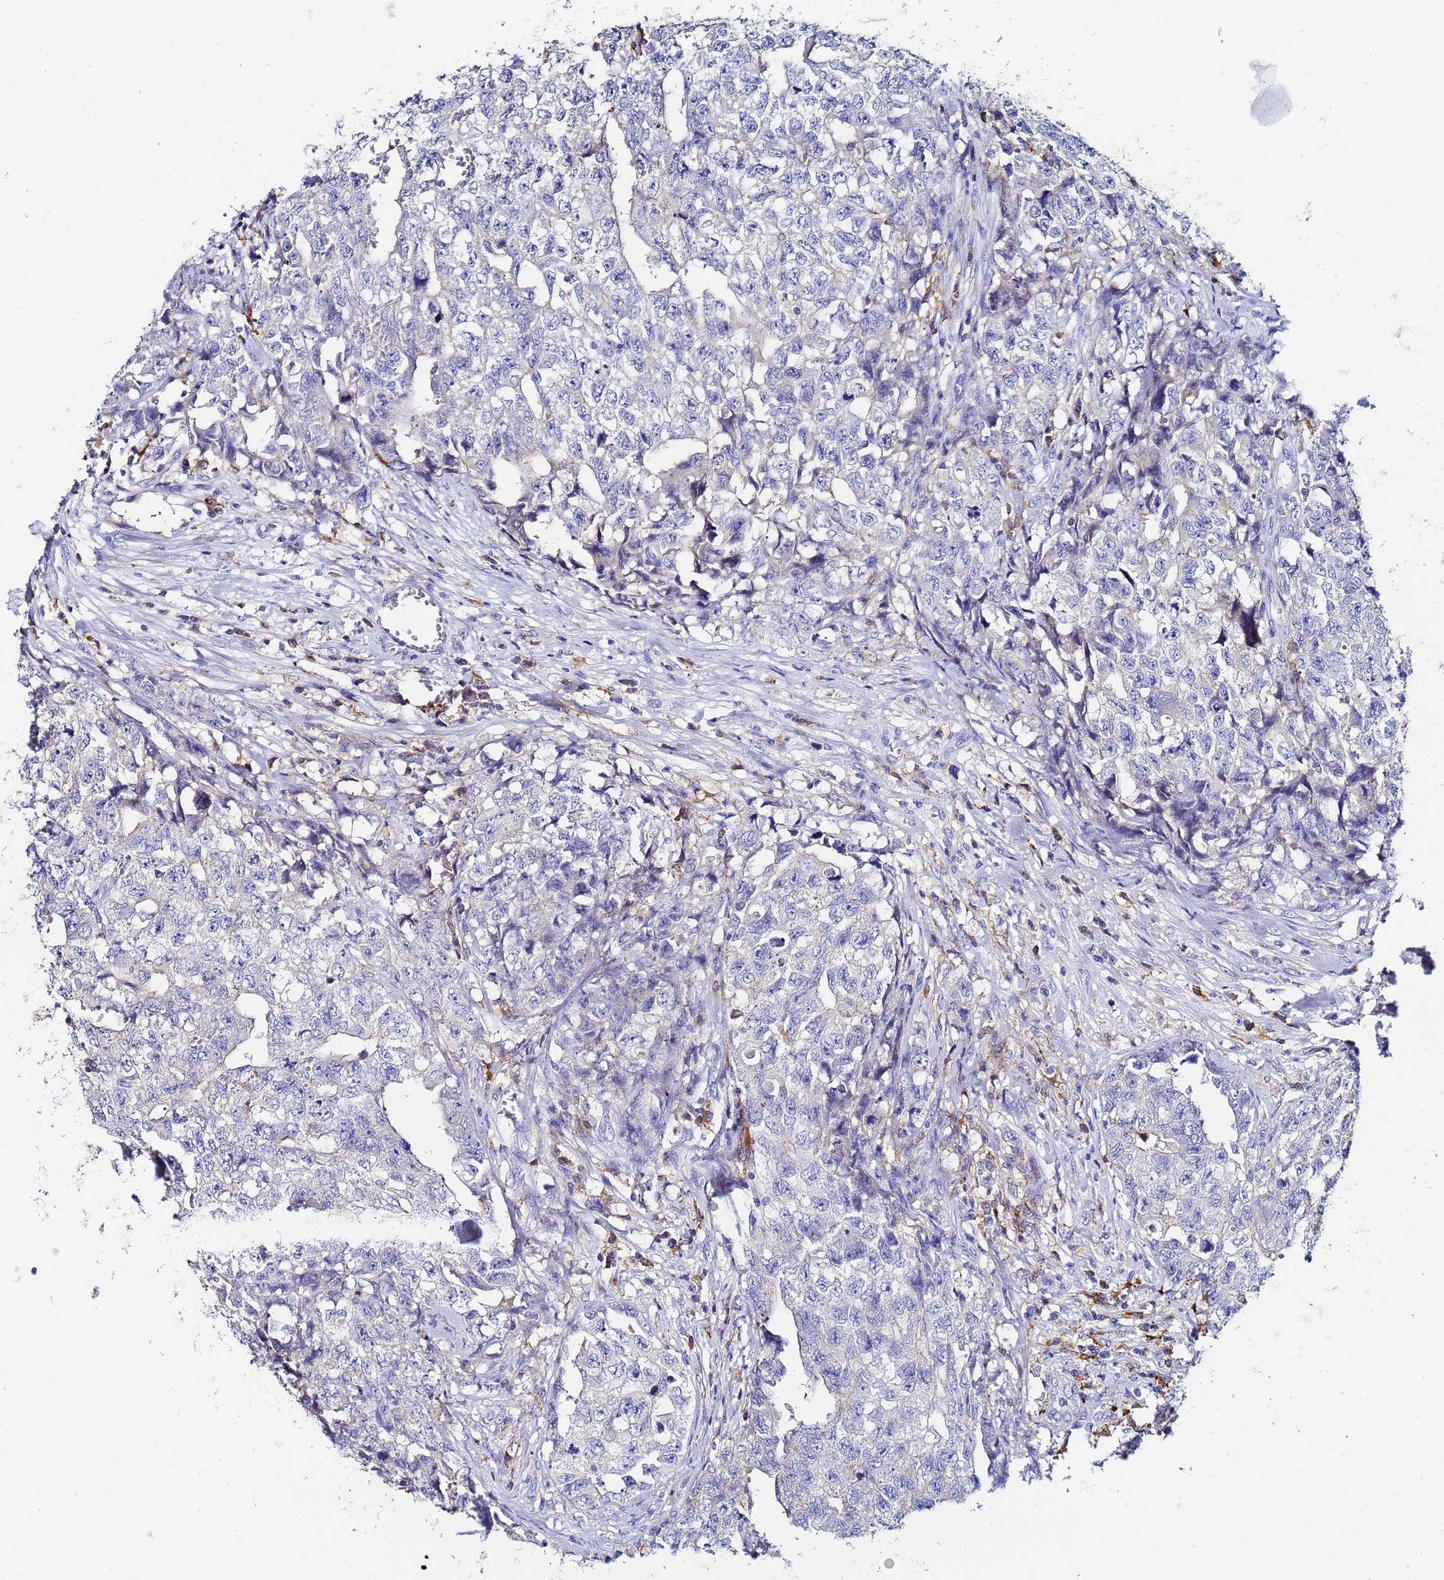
{"staining": {"intensity": "negative", "quantity": "none", "location": "none"}, "tissue": "testis cancer", "cell_type": "Tumor cells", "image_type": "cancer", "snomed": [{"axis": "morphology", "description": "Carcinoma, Embryonal, NOS"}, {"axis": "topography", "description": "Testis"}], "caption": "Immunohistochemistry photomicrograph of testis embryonal carcinoma stained for a protein (brown), which demonstrates no positivity in tumor cells.", "gene": "BASP1", "patient": {"sex": "male", "age": 31}}